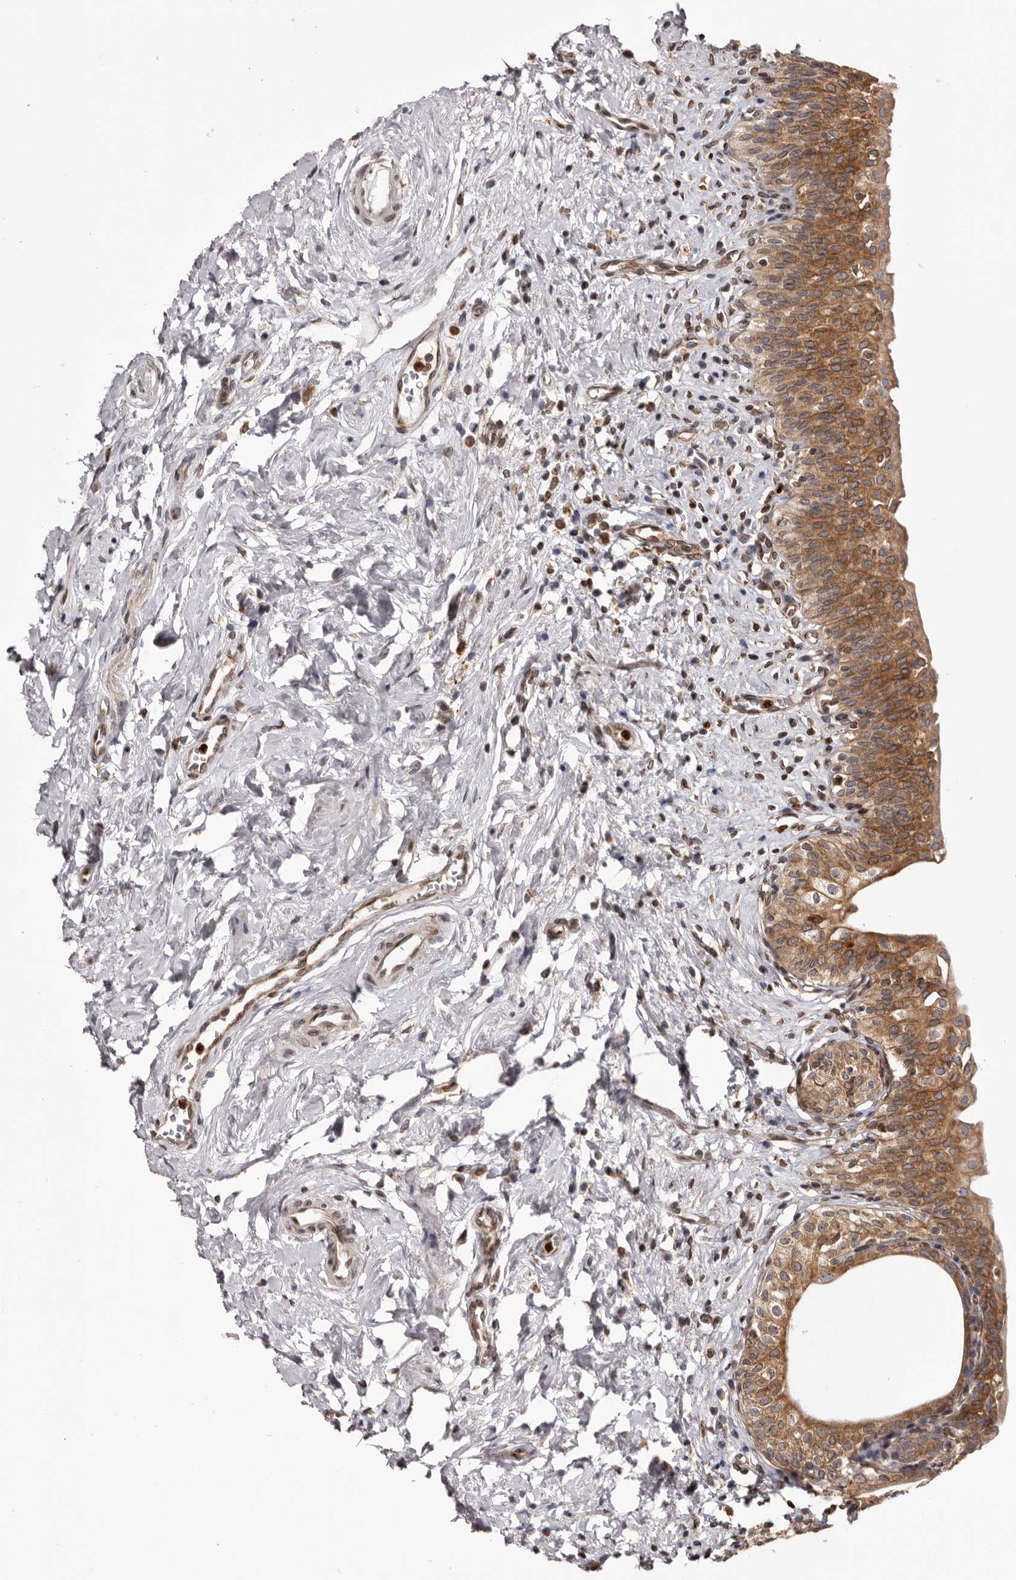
{"staining": {"intensity": "strong", "quantity": ">75%", "location": "cytoplasmic/membranous"}, "tissue": "urinary bladder", "cell_type": "Urothelial cells", "image_type": "normal", "snomed": [{"axis": "morphology", "description": "Normal tissue, NOS"}, {"axis": "topography", "description": "Urinary bladder"}], "caption": "High-power microscopy captured an immunohistochemistry (IHC) photomicrograph of unremarkable urinary bladder, revealing strong cytoplasmic/membranous positivity in approximately >75% of urothelial cells. (IHC, brightfield microscopy, high magnification).", "gene": "C4orf3", "patient": {"sex": "male", "age": 83}}